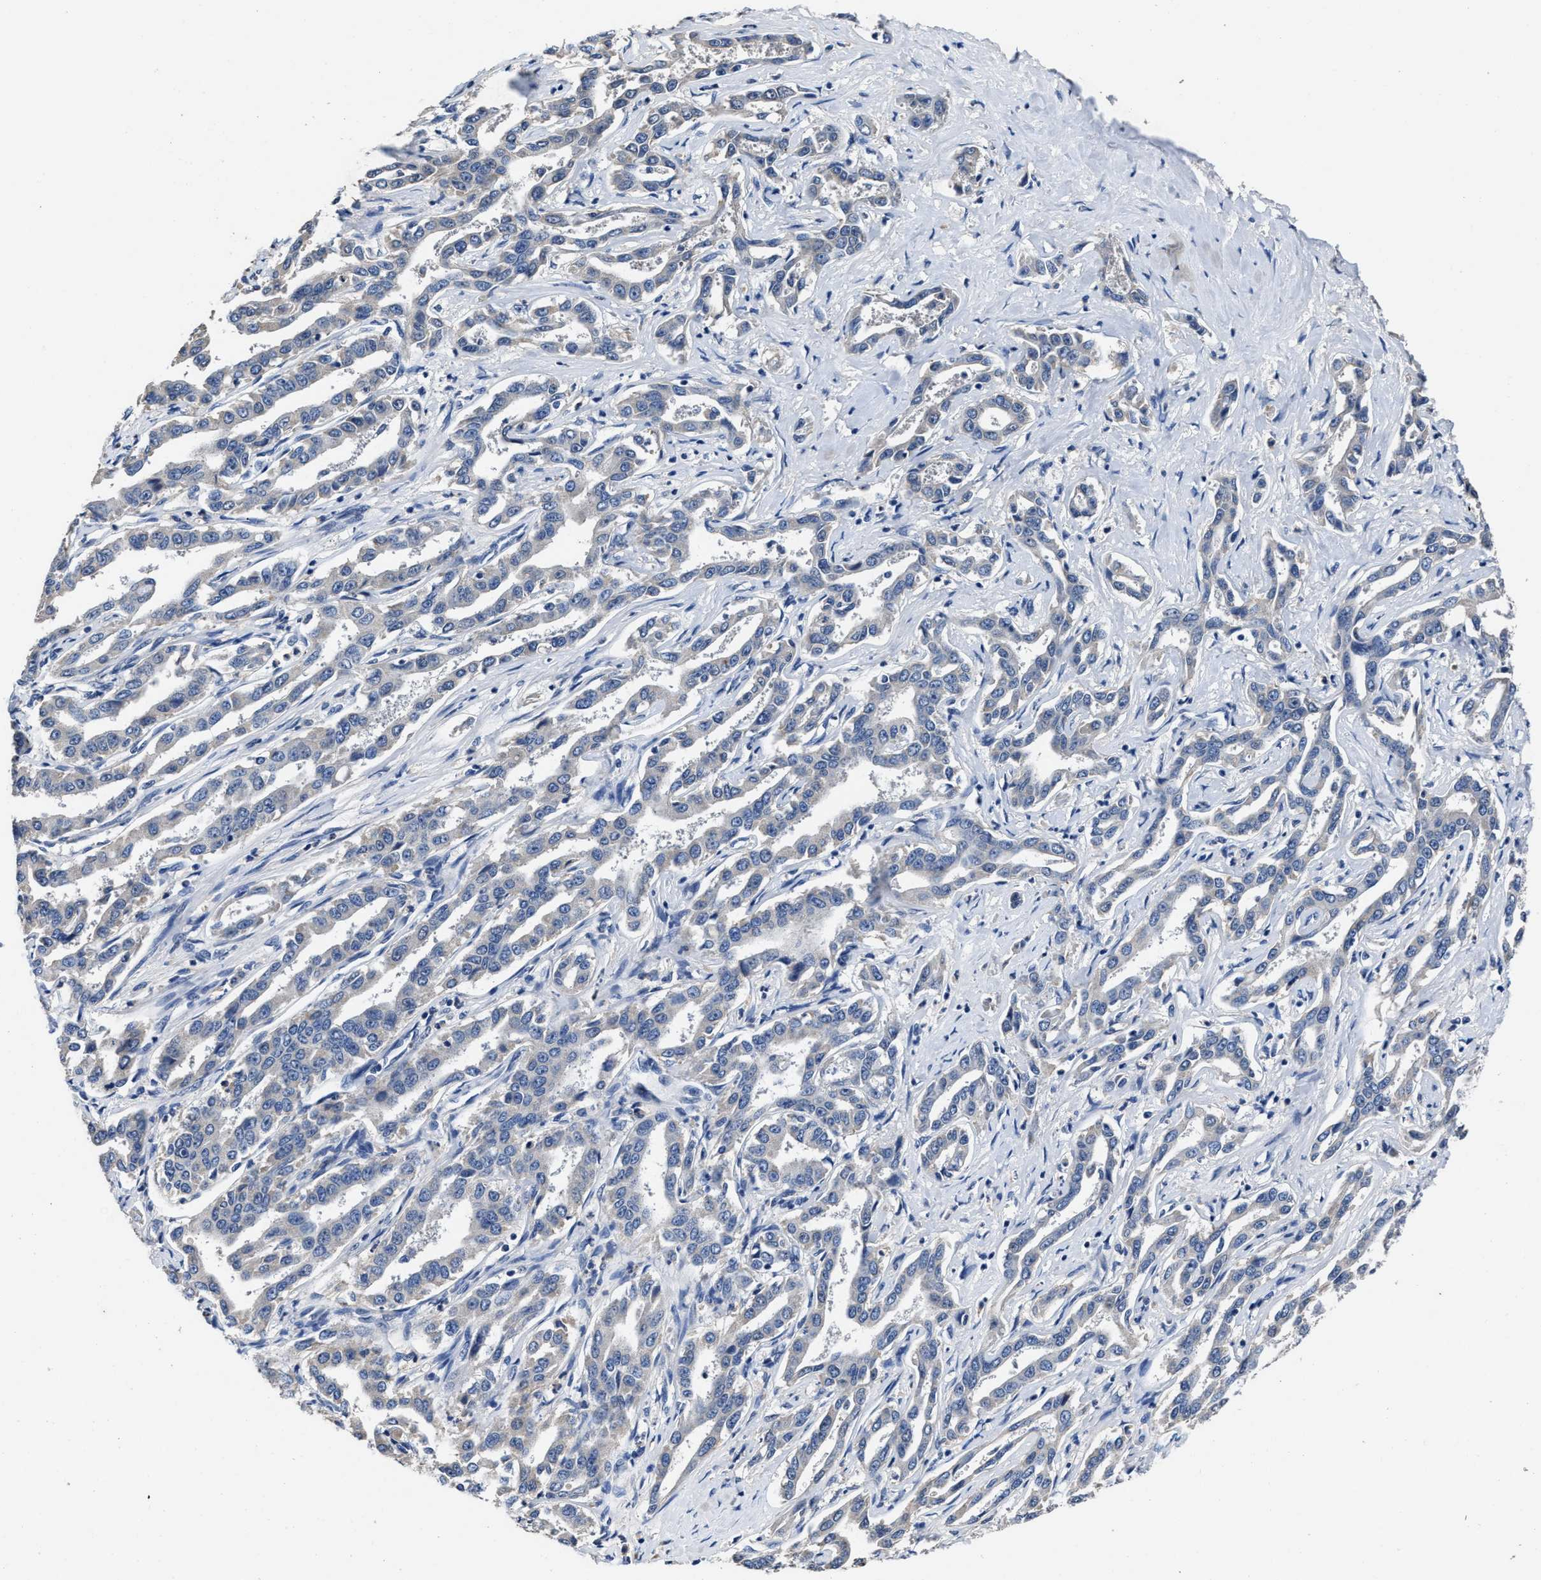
{"staining": {"intensity": "negative", "quantity": "none", "location": "none"}, "tissue": "liver cancer", "cell_type": "Tumor cells", "image_type": "cancer", "snomed": [{"axis": "morphology", "description": "Cholangiocarcinoma"}, {"axis": "topography", "description": "Liver"}], "caption": "This is a histopathology image of immunohistochemistry staining of cholangiocarcinoma (liver), which shows no staining in tumor cells. (DAB (3,3'-diaminobenzidine) immunohistochemistry with hematoxylin counter stain).", "gene": "UBR4", "patient": {"sex": "male", "age": 59}}